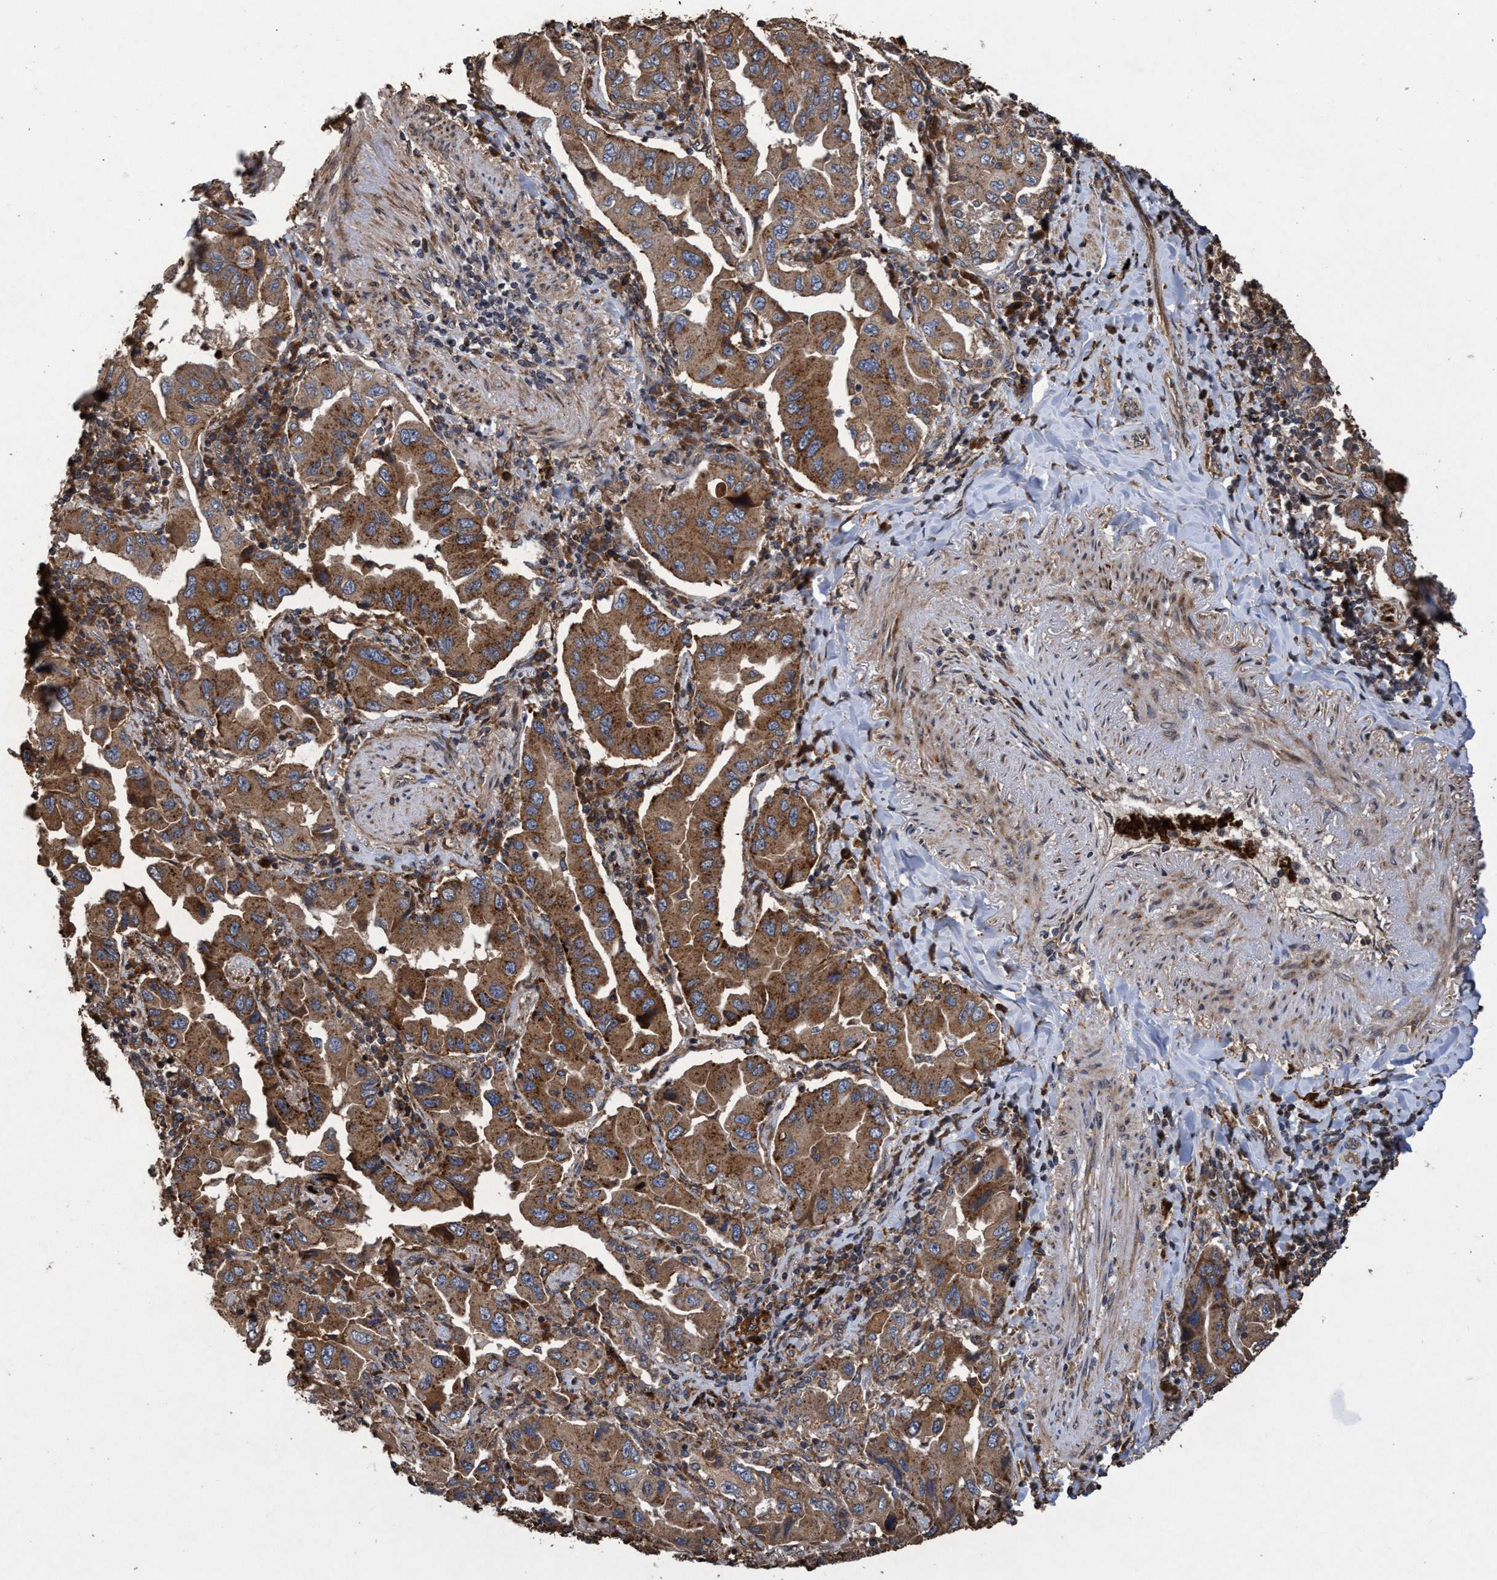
{"staining": {"intensity": "strong", "quantity": ">75%", "location": "cytoplasmic/membranous"}, "tissue": "lung cancer", "cell_type": "Tumor cells", "image_type": "cancer", "snomed": [{"axis": "morphology", "description": "Adenocarcinoma, NOS"}, {"axis": "topography", "description": "Lung"}], "caption": "Strong cytoplasmic/membranous expression for a protein is appreciated in about >75% of tumor cells of lung adenocarcinoma using immunohistochemistry (IHC).", "gene": "CHMP6", "patient": {"sex": "female", "age": 65}}